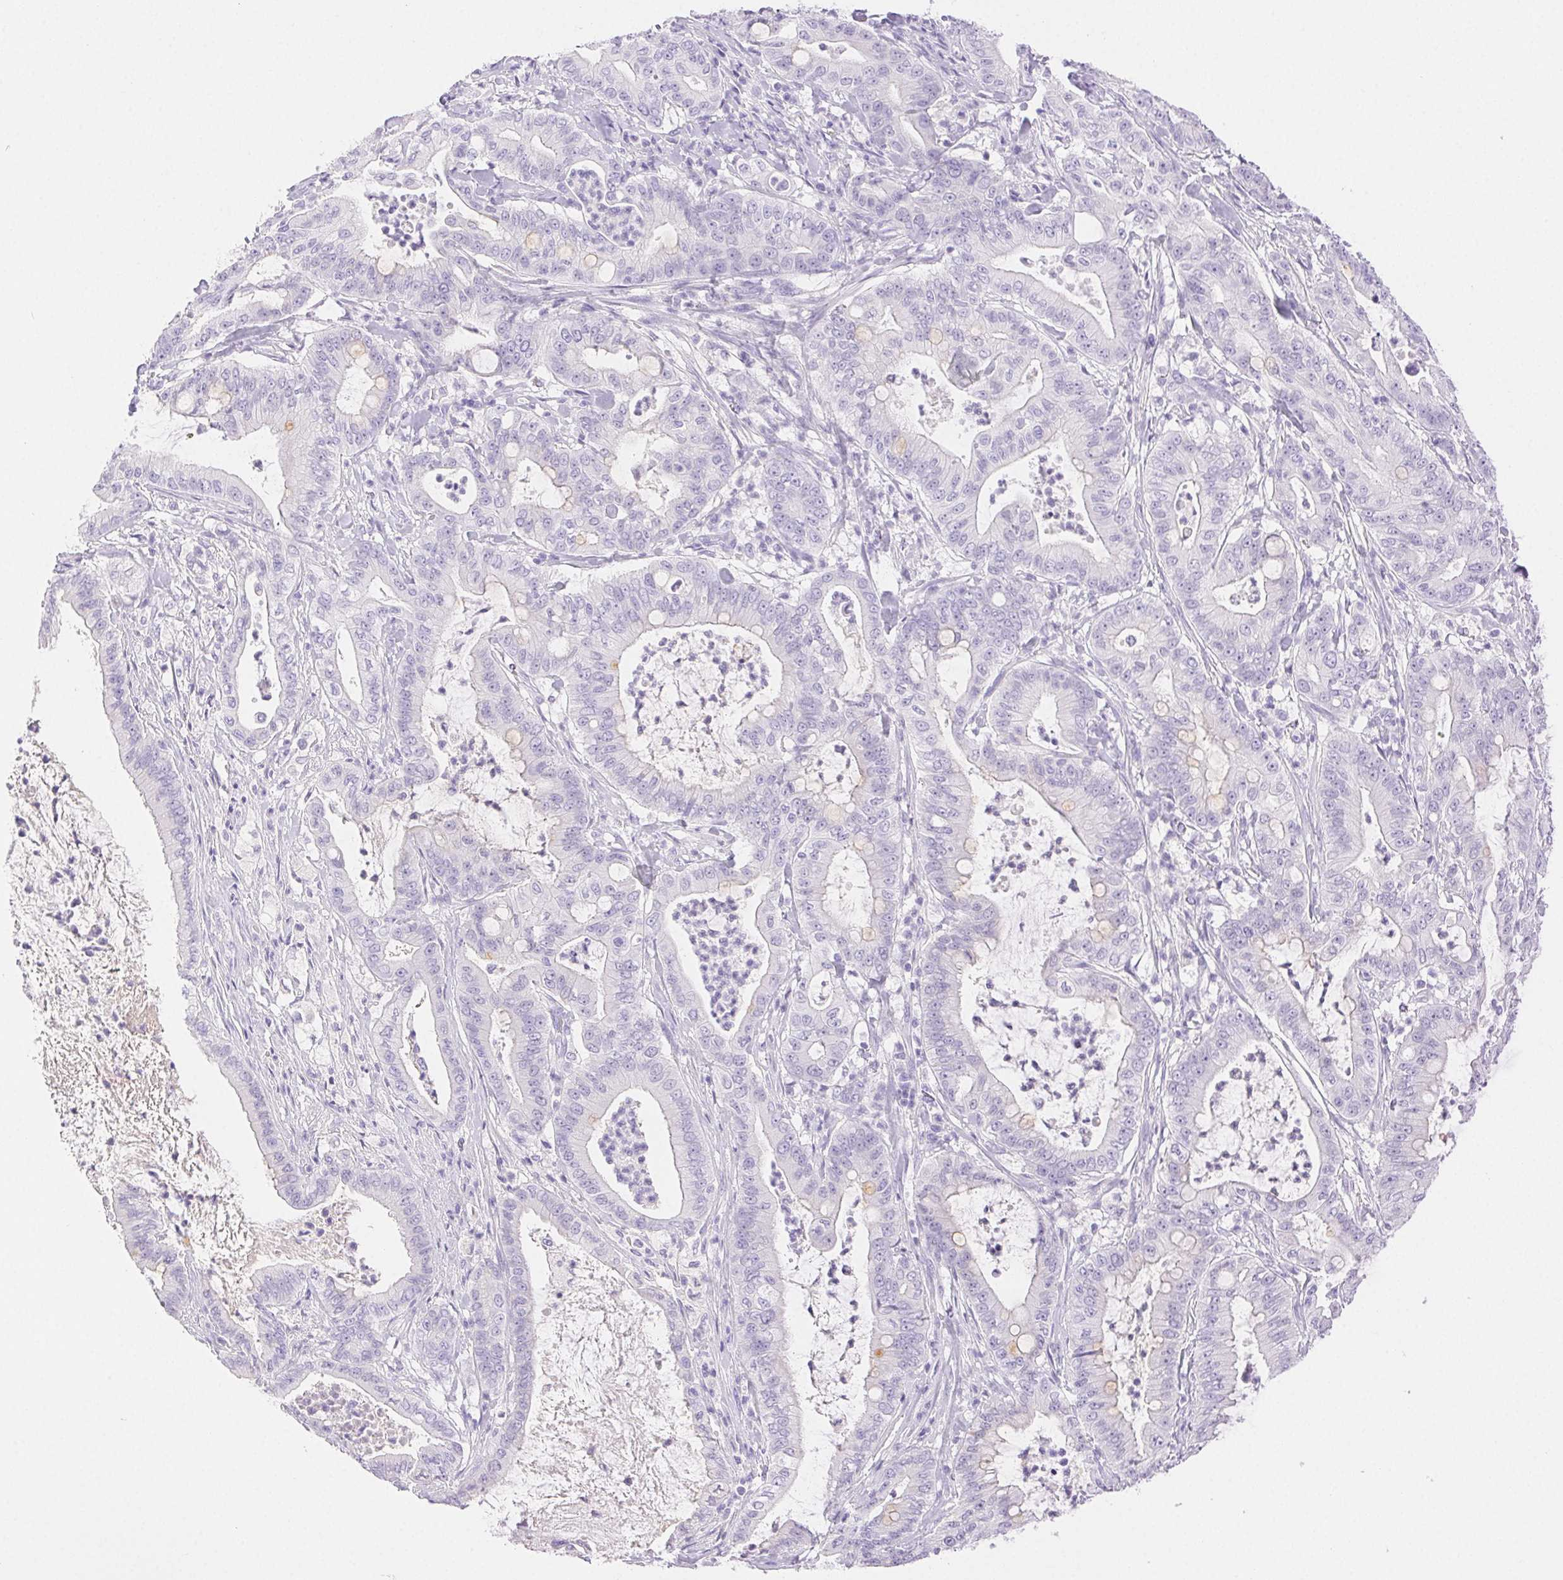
{"staining": {"intensity": "negative", "quantity": "none", "location": "none"}, "tissue": "pancreatic cancer", "cell_type": "Tumor cells", "image_type": "cancer", "snomed": [{"axis": "morphology", "description": "Adenocarcinoma, NOS"}, {"axis": "topography", "description": "Pancreas"}], "caption": "The immunohistochemistry (IHC) histopathology image has no significant staining in tumor cells of pancreatic adenocarcinoma tissue.", "gene": "SPACA4", "patient": {"sex": "male", "age": 71}}